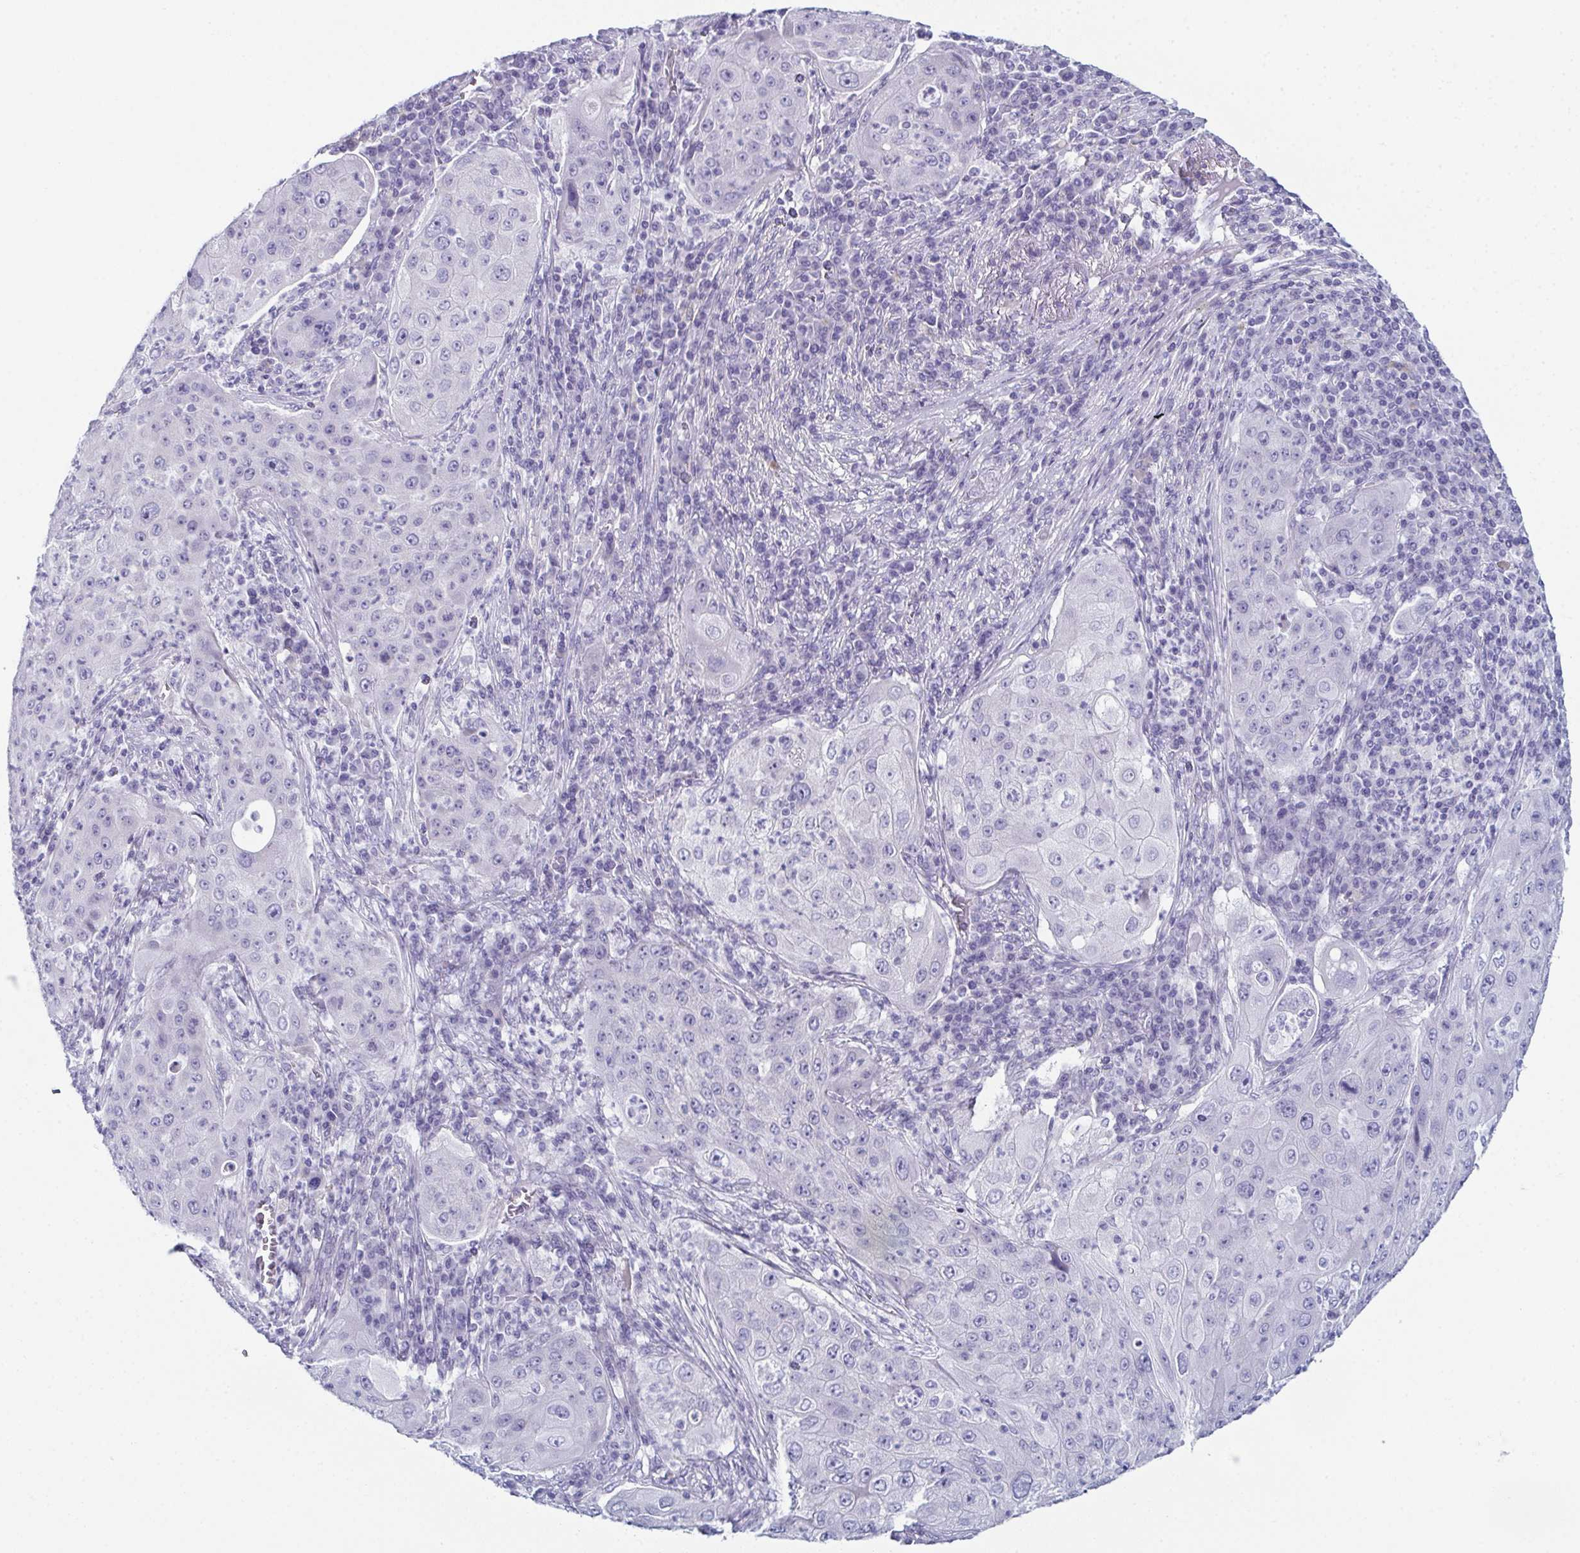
{"staining": {"intensity": "negative", "quantity": "none", "location": "none"}, "tissue": "lung cancer", "cell_type": "Tumor cells", "image_type": "cancer", "snomed": [{"axis": "morphology", "description": "Squamous cell carcinoma, NOS"}, {"axis": "topography", "description": "Lung"}], "caption": "The micrograph reveals no staining of tumor cells in lung cancer (squamous cell carcinoma). (Stains: DAB (3,3'-diaminobenzidine) immunohistochemistry with hematoxylin counter stain, Microscopy: brightfield microscopy at high magnification).", "gene": "ENKUR", "patient": {"sex": "female", "age": 59}}